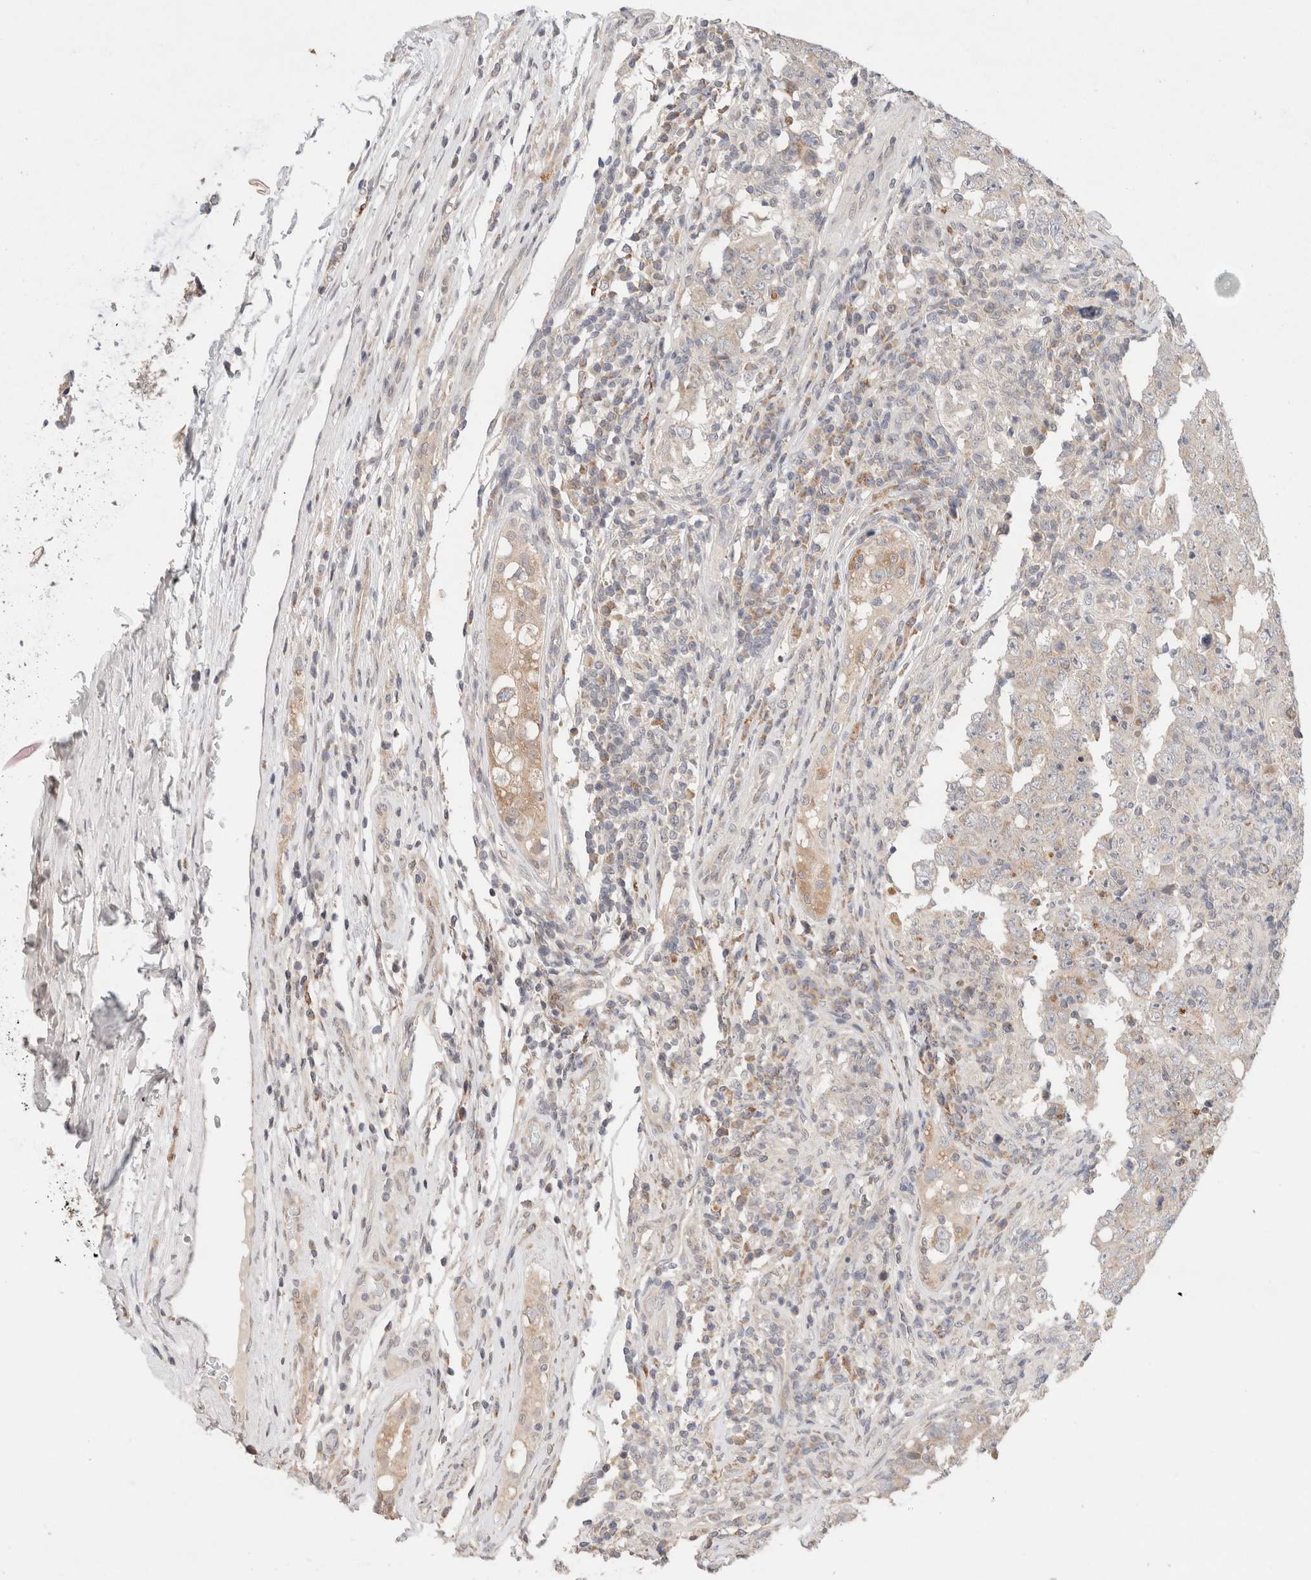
{"staining": {"intensity": "negative", "quantity": "none", "location": "none"}, "tissue": "testis cancer", "cell_type": "Tumor cells", "image_type": "cancer", "snomed": [{"axis": "morphology", "description": "Carcinoma, Embryonal, NOS"}, {"axis": "topography", "description": "Testis"}], "caption": "A micrograph of human embryonal carcinoma (testis) is negative for staining in tumor cells. (DAB (3,3'-diaminobenzidine) IHC visualized using brightfield microscopy, high magnification).", "gene": "ERI3", "patient": {"sex": "male", "age": 26}}